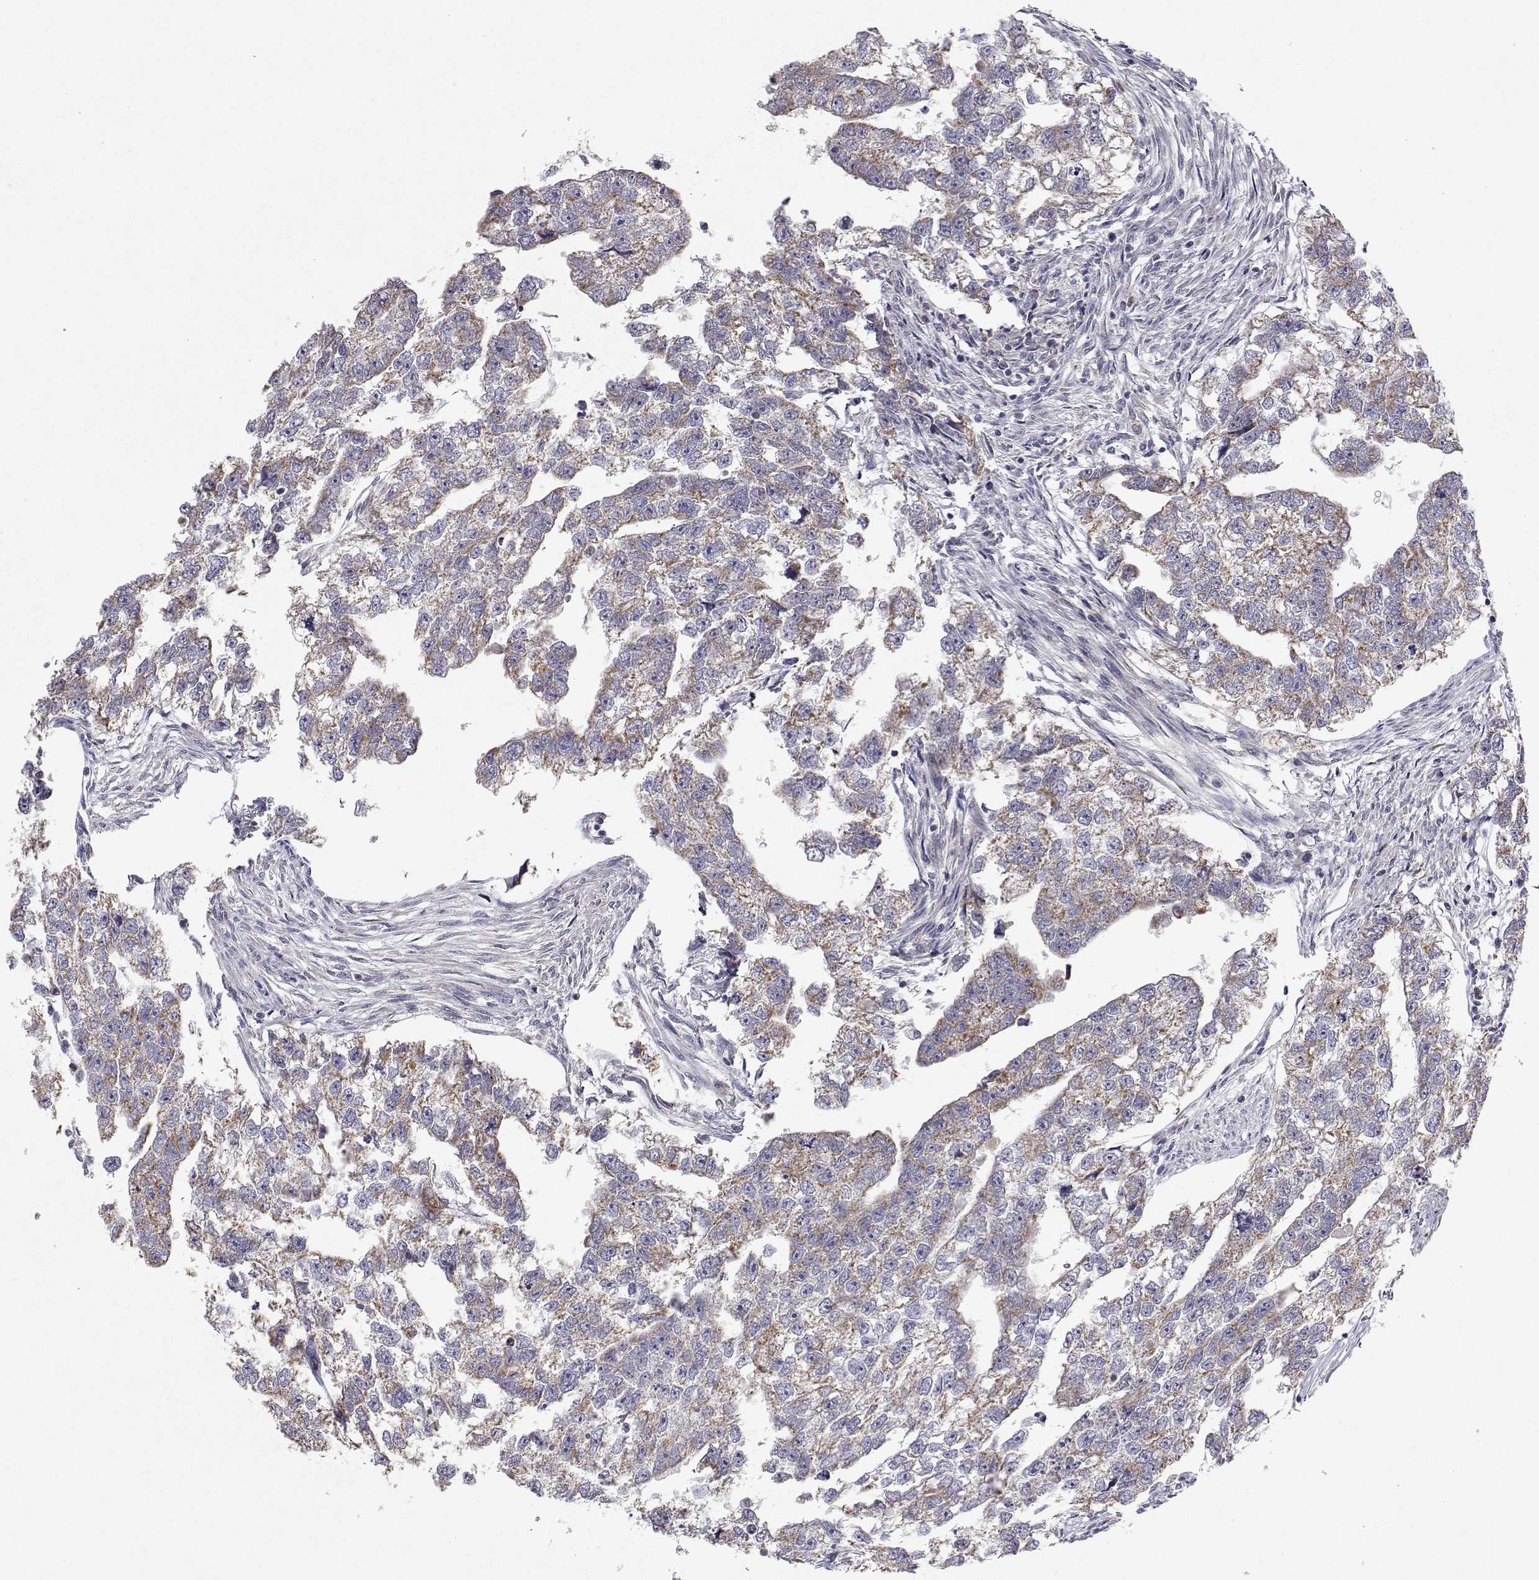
{"staining": {"intensity": "weak", "quantity": "25%-75%", "location": "cytoplasmic/membranous"}, "tissue": "testis cancer", "cell_type": "Tumor cells", "image_type": "cancer", "snomed": [{"axis": "morphology", "description": "Carcinoma, Embryonal, NOS"}, {"axis": "morphology", "description": "Teratoma, malignant, NOS"}, {"axis": "topography", "description": "Testis"}], "caption": "A high-resolution histopathology image shows IHC staining of testis cancer, which reveals weak cytoplasmic/membranous staining in approximately 25%-75% of tumor cells. Ihc stains the protein in brown and the nuclei are stained blue.", "gene": "MRPL3", "patient": {"sex": "male", "age": 44}}